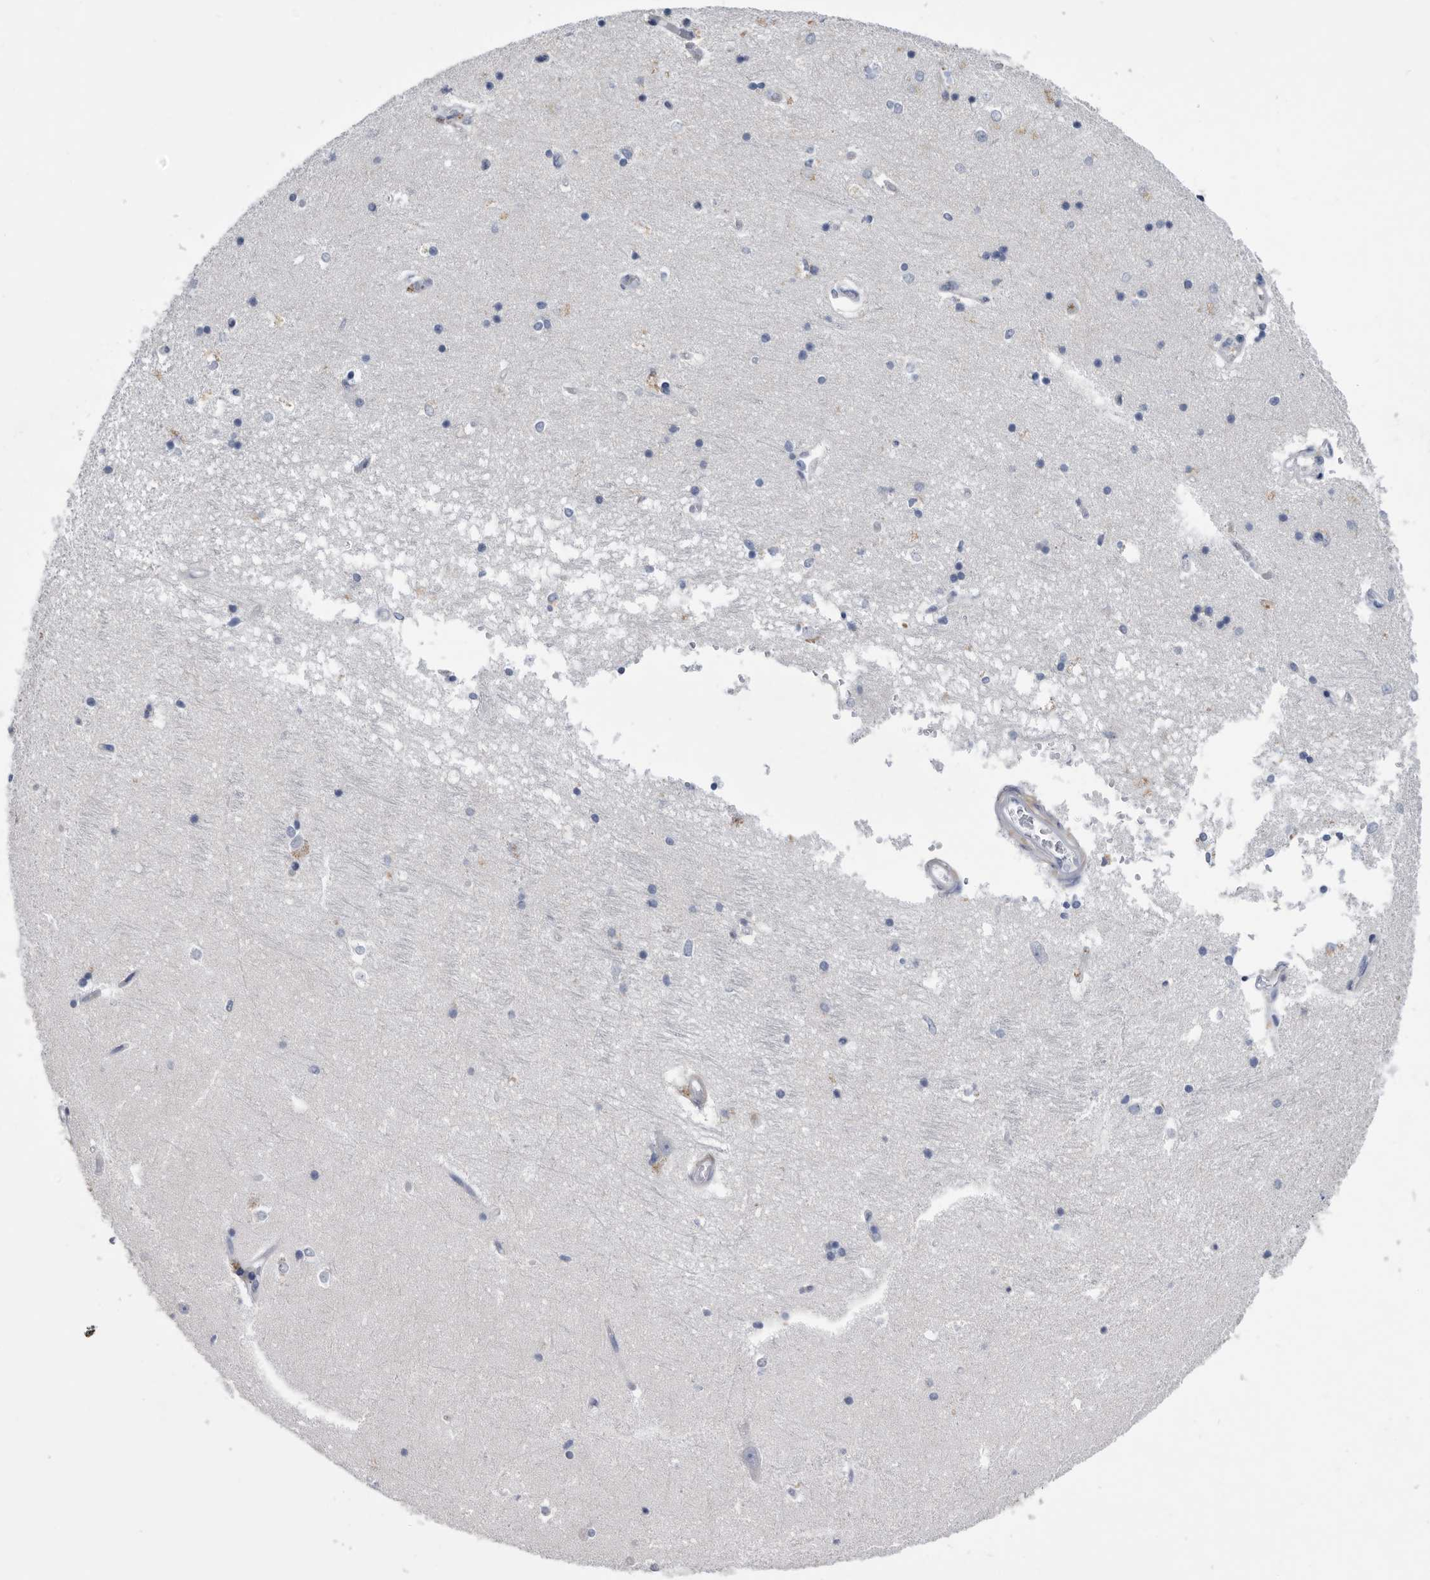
{"staining": {"intensity": "negative", "quantity": "none", "location": "none"}, "tissue": "hippocampus", "cell_type": "Glial cells", "image_type": "normal", "snomed": [{"axis": "morphology", "description": "Normal tissue, NOS"}, {"axis": "topography", "description": "Hippocampus"}], "caption": "DAB immunohistochemical staining of benign hippocampus demonstrates no significant expression in glial cells. The staining is performed using DAB (3,3'-diaminobenzidine) brown chromogen with nuclei counter-stained in using hematoxylin.", "gene": "BTBD6", "patient": {"sex": "male", "age": 45}}